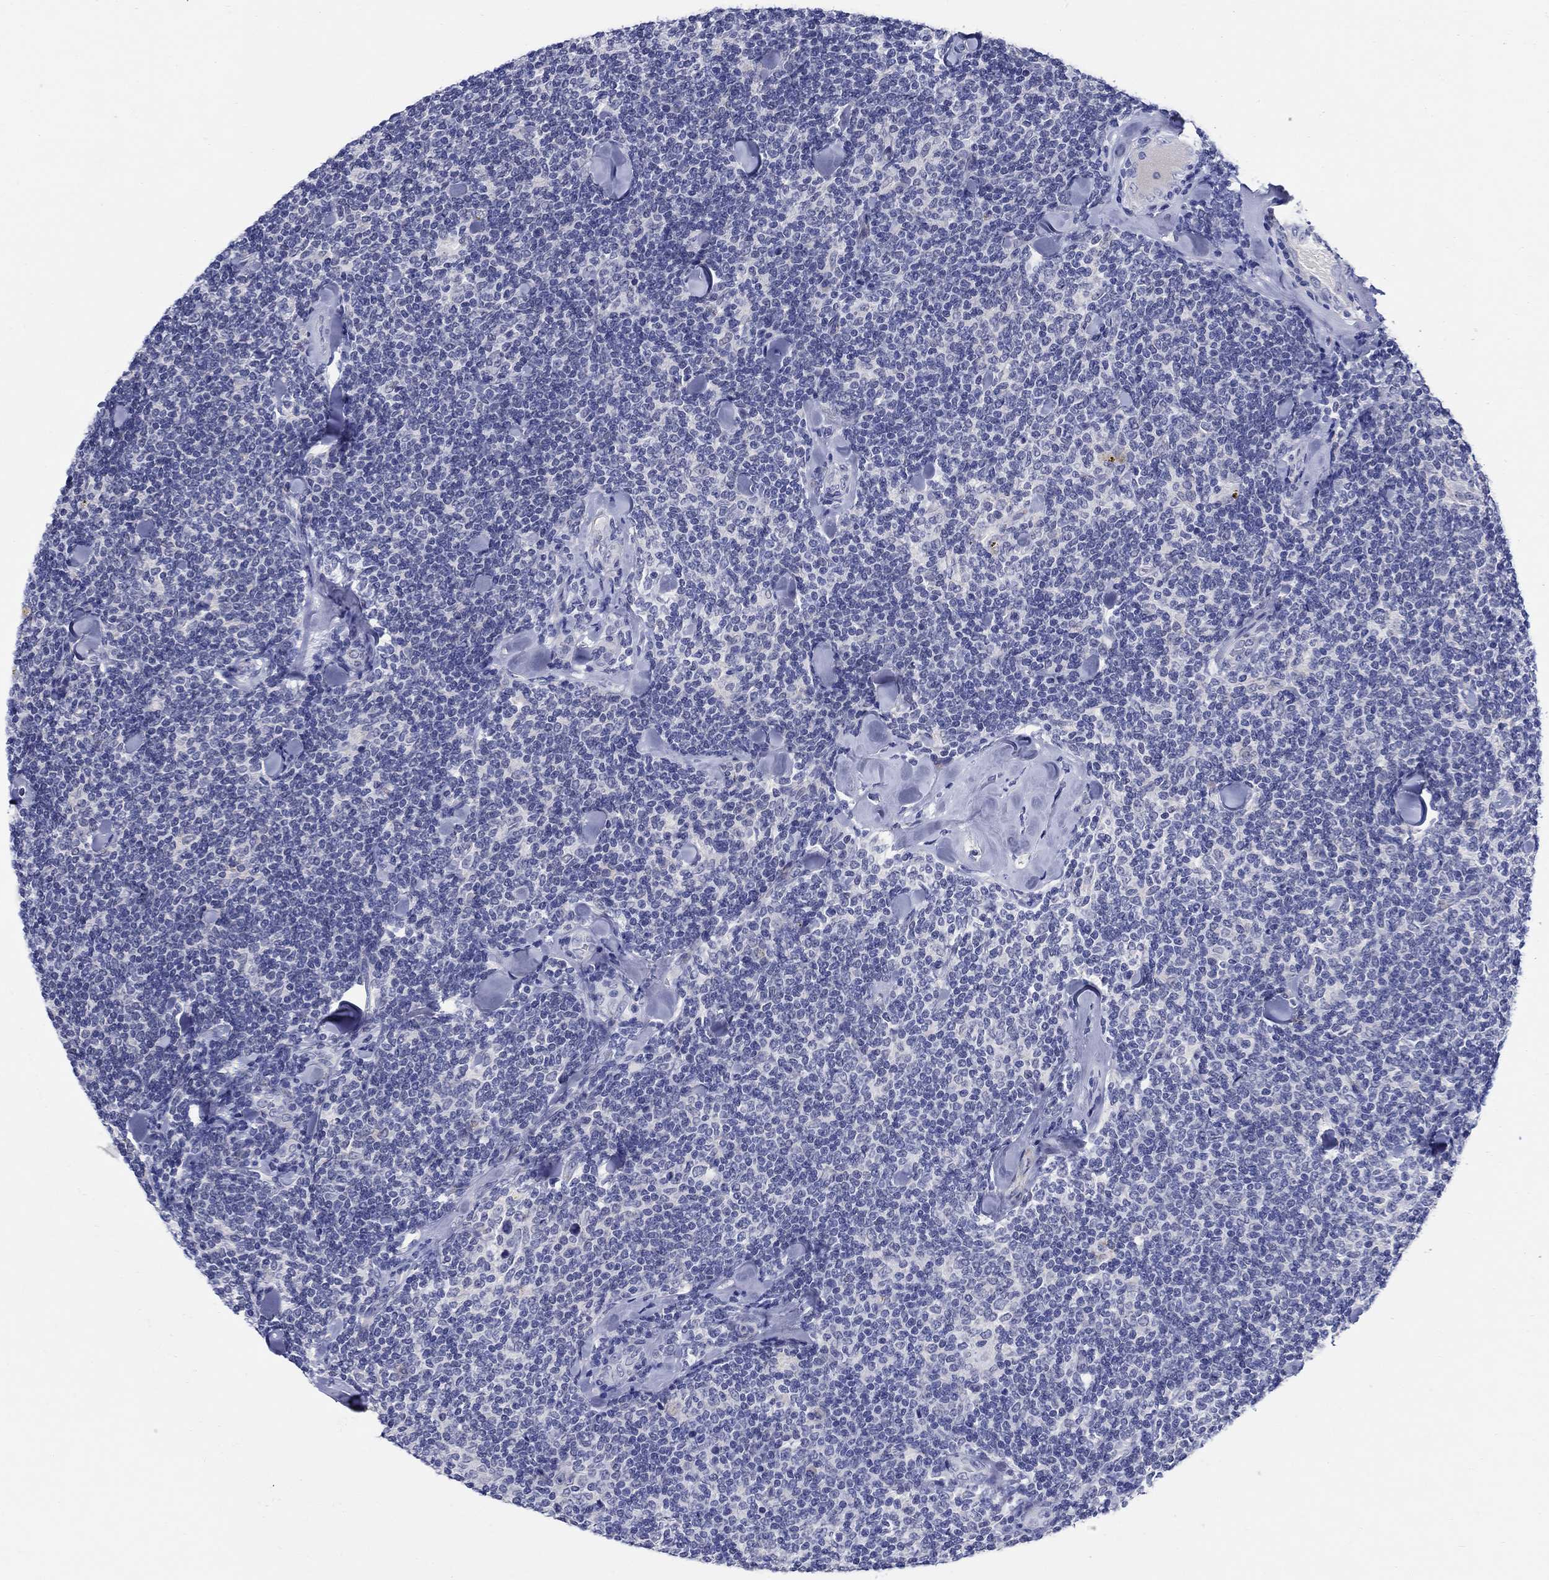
{"staining": {"intensity": "negative", "quantity": "none", "location": "none"}, "tissue": "lymphoma", "cell_type": "Tumor cells", "image_type": "cancer", "snomed": [{"axis": "morphology", "description": "Malignant lymphoma, non-Hodgkin's type, Low grade"}, {"axis": "topography", "description": "Lymph node"}], "caption": "This image is of malignant lymphoma, non-Hodgkin's type (low-grade) stained with immunohistochemistry to label a protein in brown with the nuclei are counter-stained blue. There is no expression in tumor cells.", "gene": "MC2R", "patient": {"sex": "female", "age": 56}}